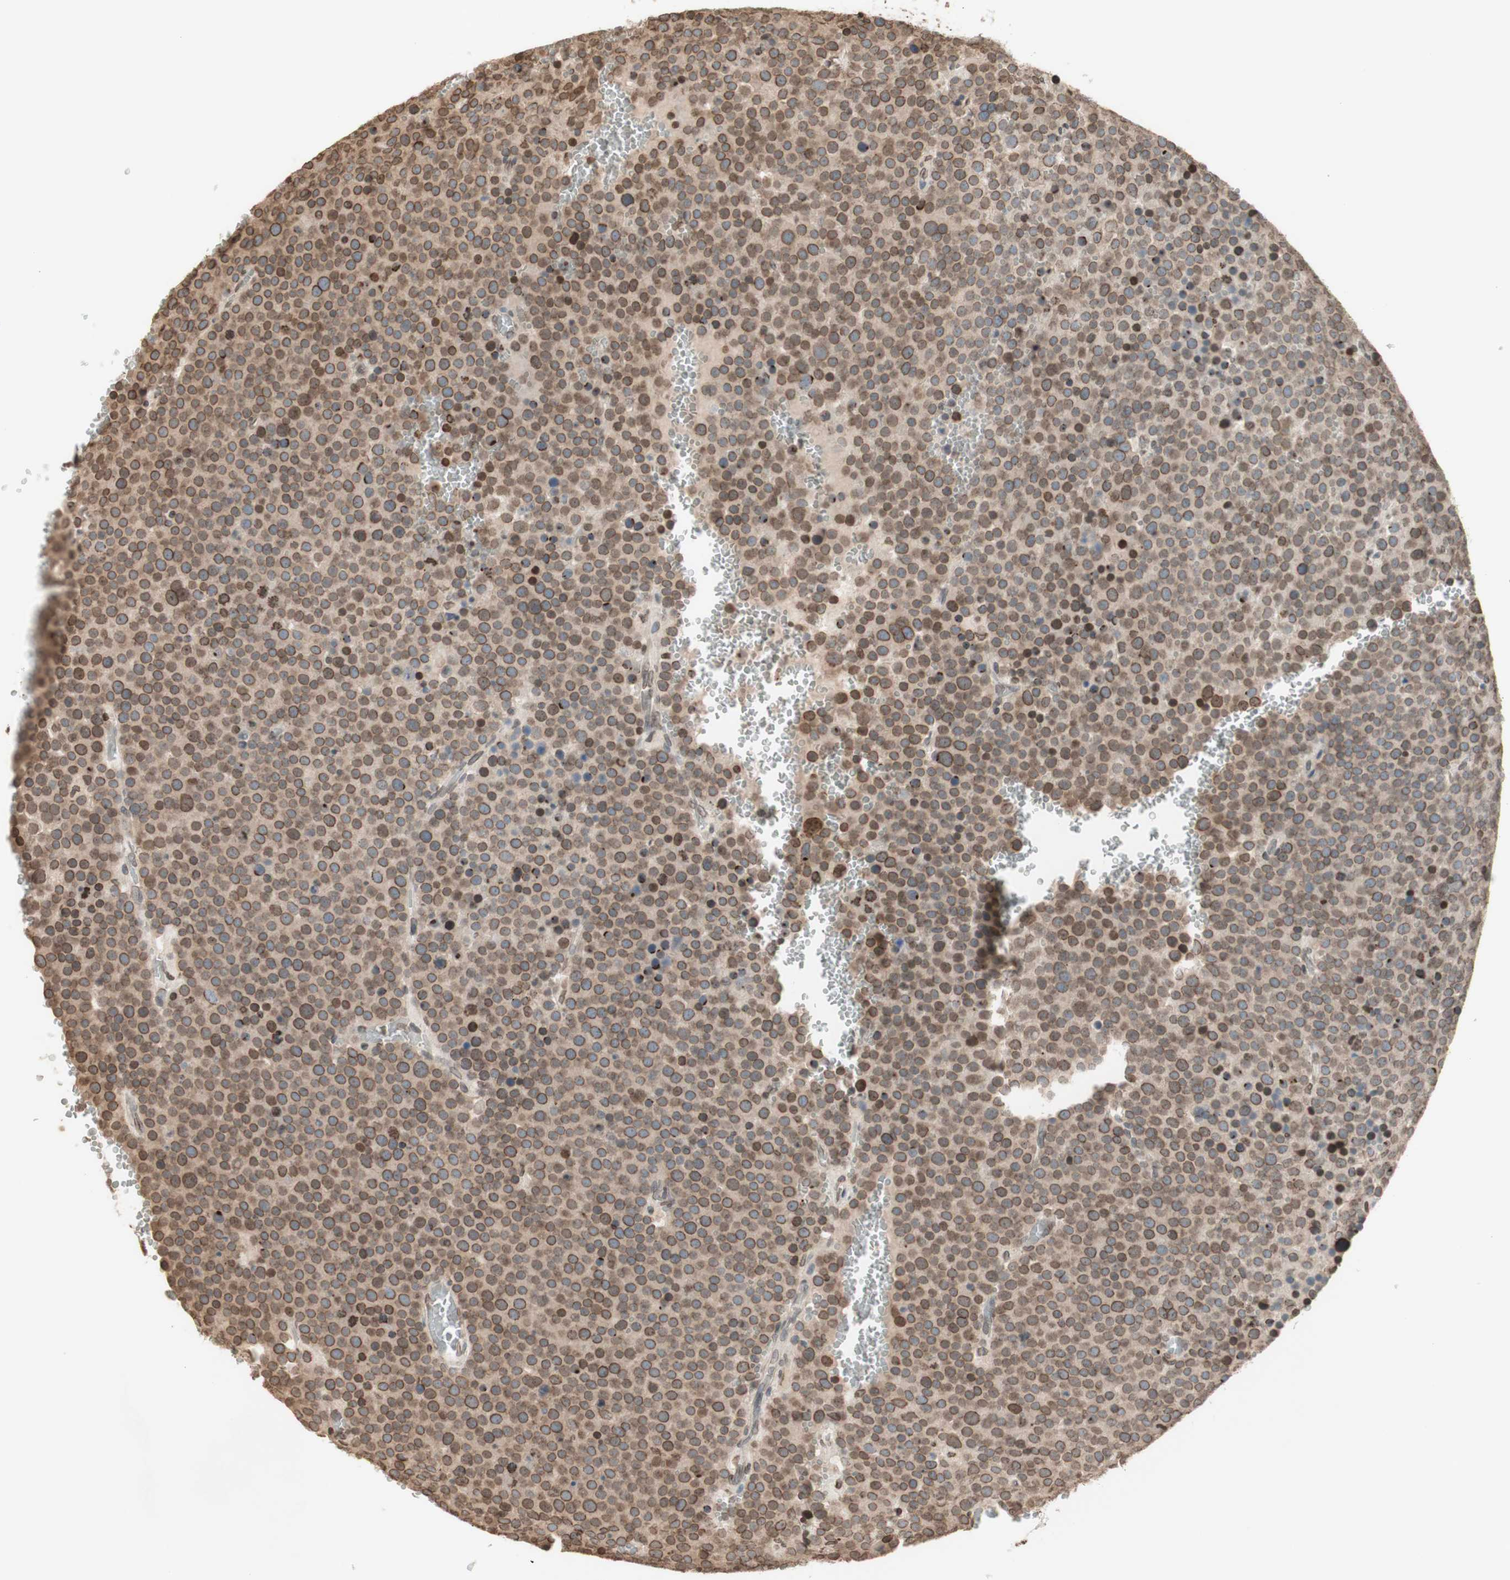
{"staining": {"intensity": "moderate", "quantity": ">75%", "location": "cytoplasmic/membranous,nuclear"}, "tissue": "testis cancer", "cell_type": "Tumor cells", "image_type": "cancer", "snomed": [{"axis": "morphology", "description": "Seminoma, NOS"}, {"axis": "topography", "description": "Testis"}], "caption": "About >75% of tumor cells in human testis seminoma display moderate cytoplasmic/membranous and nuclear protein positivity as visualized by brown immunohistochemical staining.", "gene": "TMPO", "patient": {"sex": "male", "age": 71}}